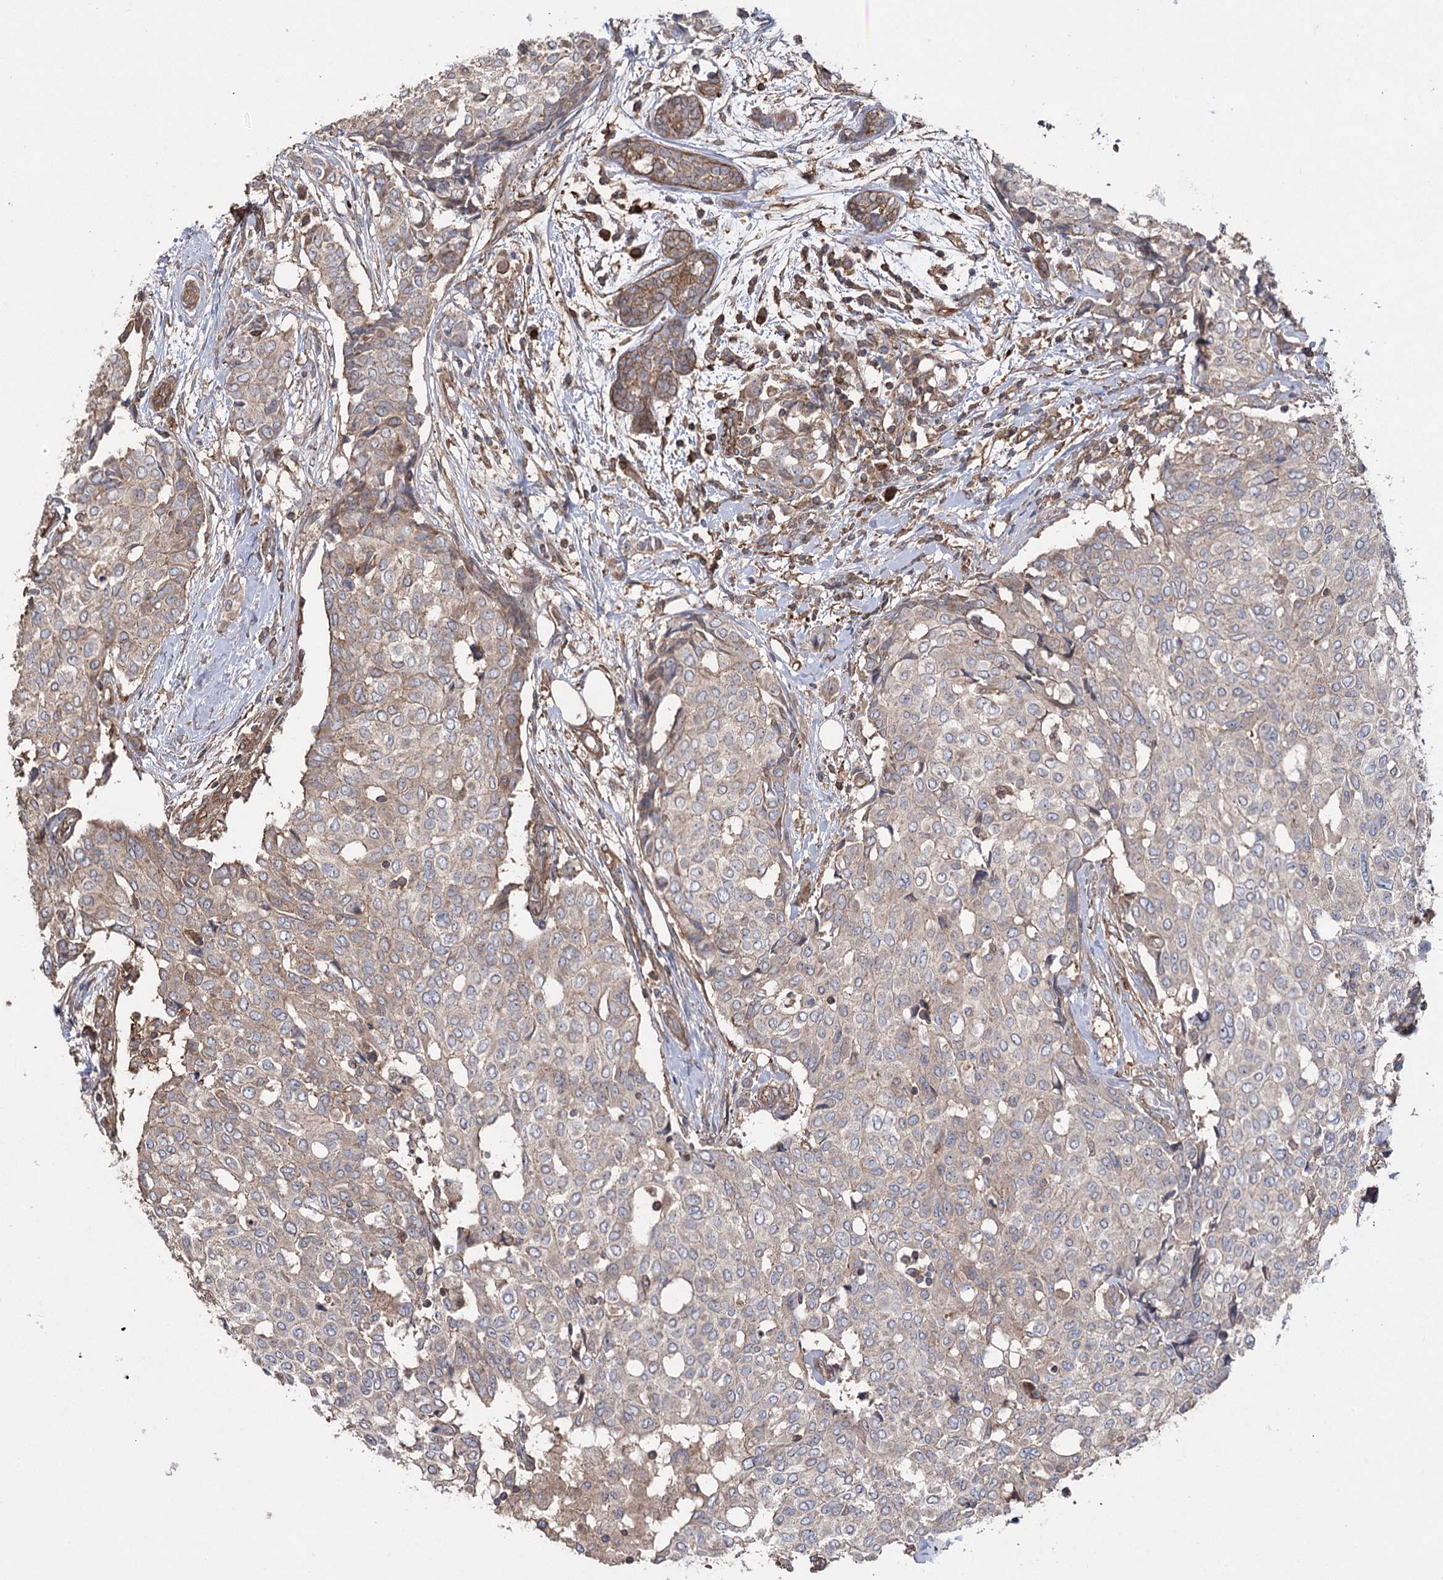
{"staining": {"intensity": "weak", "quantity": "25%-75%", "location": "cytoplasmic/membranous"}, "tissue": "breast cancer", "cell_type": "Tumor cells", "image_type": "cancer", "snomed": [{"axis": "morphology", "description": "Lobular carcinoma"}, {"axis": "topography", "description": "Breast"}], "caption": "High-magnification brightfield microscopy of lobular carcinoma (breast) stained with DAB (3,3'-diaminobenzidine) (brown) and counterstained with hematoxylin (blue). tumor cells exhibit weak cytoplasmic/membranous staining is seen in approximately25%-75% of cells. (DAB (3,3'-diaminobenzidine) = brown stain, brightfield microscopy at high magnification).", "gene": "LARS2", "patient": {"sex": "female", "age": 51}}